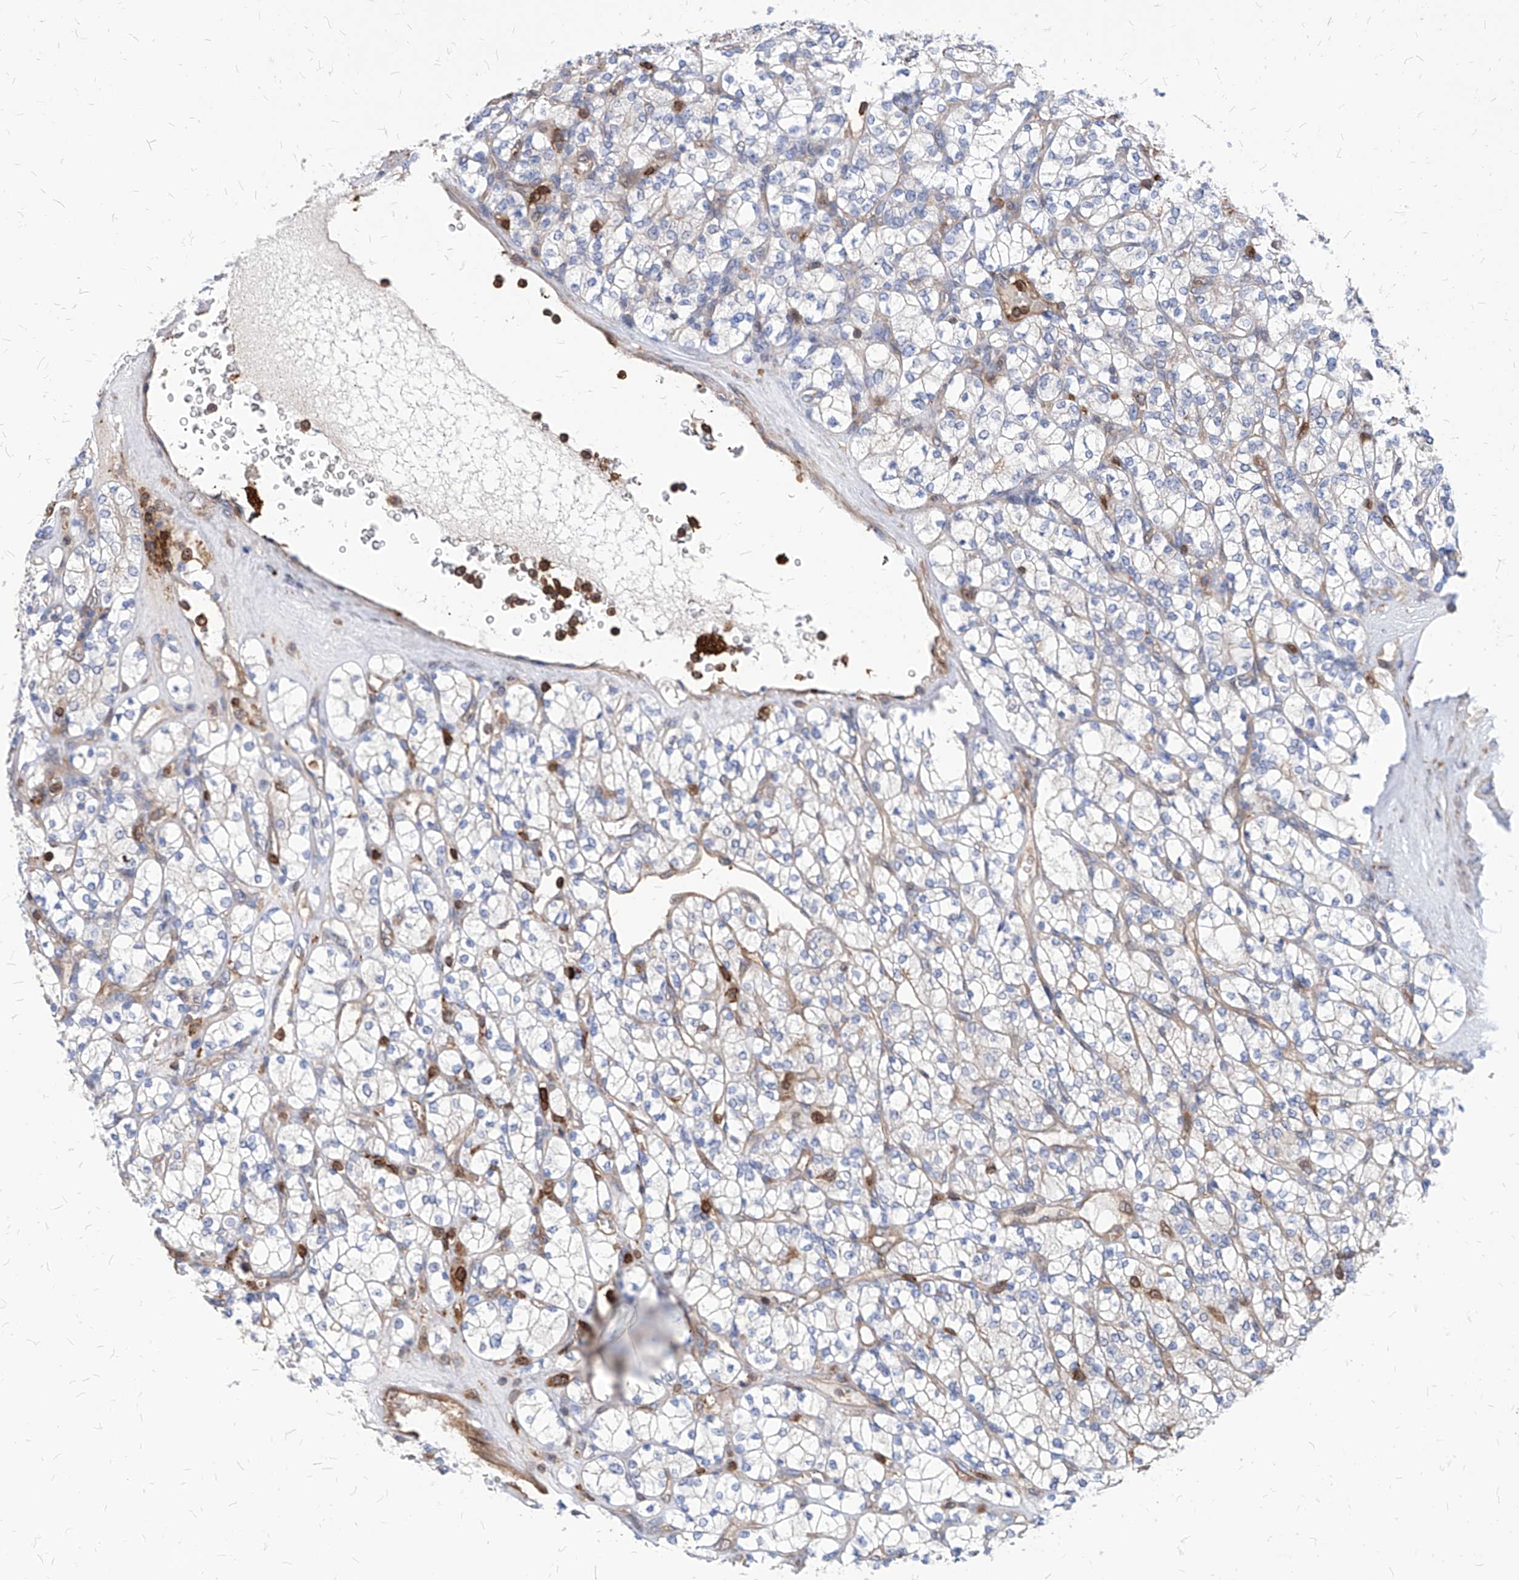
{"staining": {"intensity": "negative", "quantity": "none", "location": "none"}, "tissue": "renal cancer", "cell_type": "Tumor cells", "image_type": "cancer", "snomed": [{"axis": "morphology", "description": "Adenocarcinoma, NOS"}, {"axis": "topography", "description": "Kidney"}], "caption": "A histopathology image of human renal cancer (adenocarcinoma) is negative for staining in tumor cells. (DAB (3,3'-diaminobenzidine) immunohistochemistry, high magnification).", "gene": "ABRACL", "patient": {"sex": "male", "age": 77}}